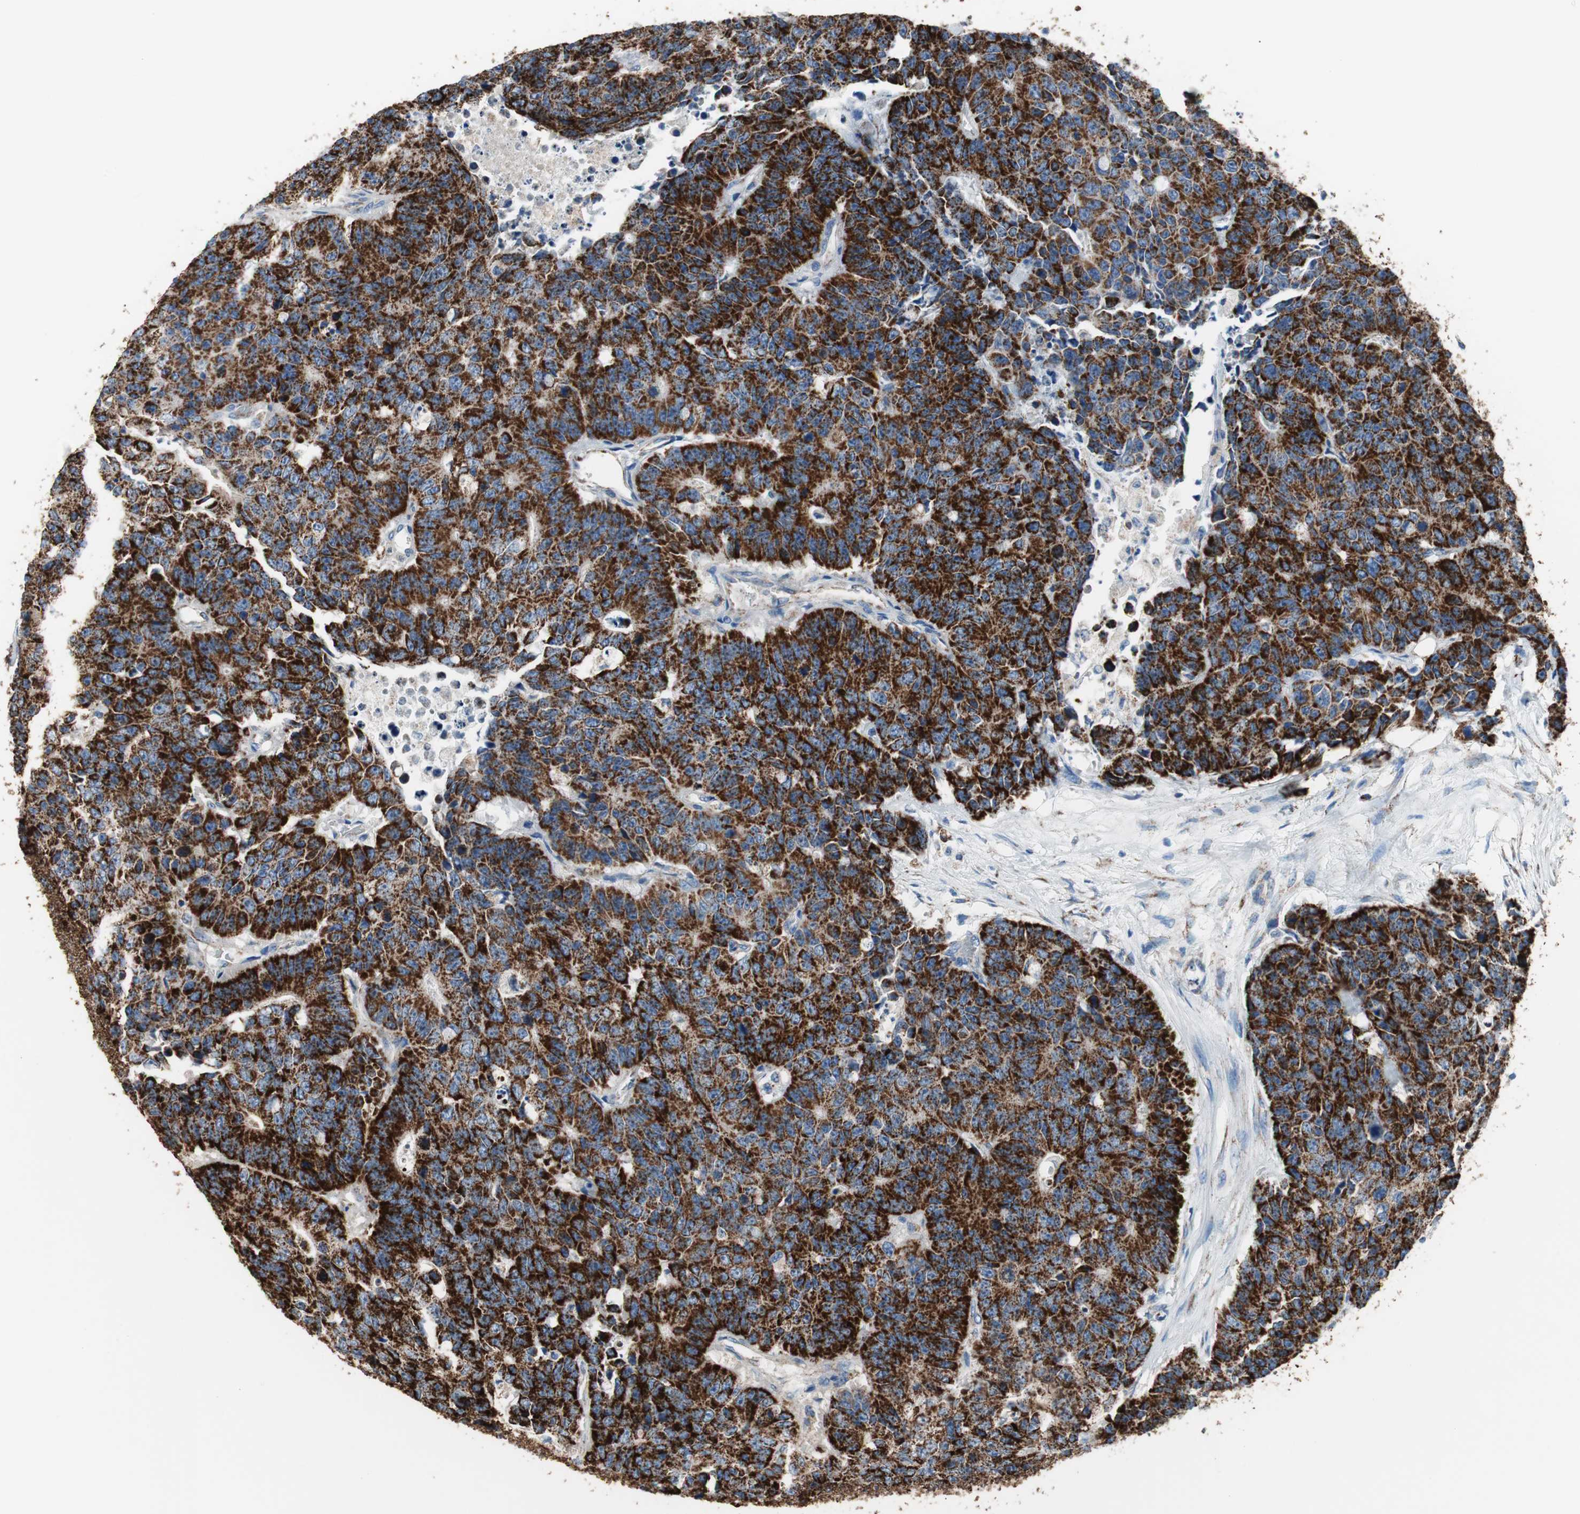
{"staining": {"intensity": "strong", "quantity": ">75%", "location": "cytoplasmic/membranous"}, "tissue": "colorectal cancer", "cell_type": "Tumor cells", "image_type": "cancer", "snomed": [{"axis": "morphology", "description": "Adenocarcinoma, NOS"}, {"axis": "topography", "description": "Colon"}], "caption": "IHC photomicrograph of human colorectal cancer stained for a protein (brown), which reveals high levels of strong cytoplasmic/membranous positivity in about >75% of tumor cells.", "gene": "TST", "patient": {"sex": "female", "age": 86}}